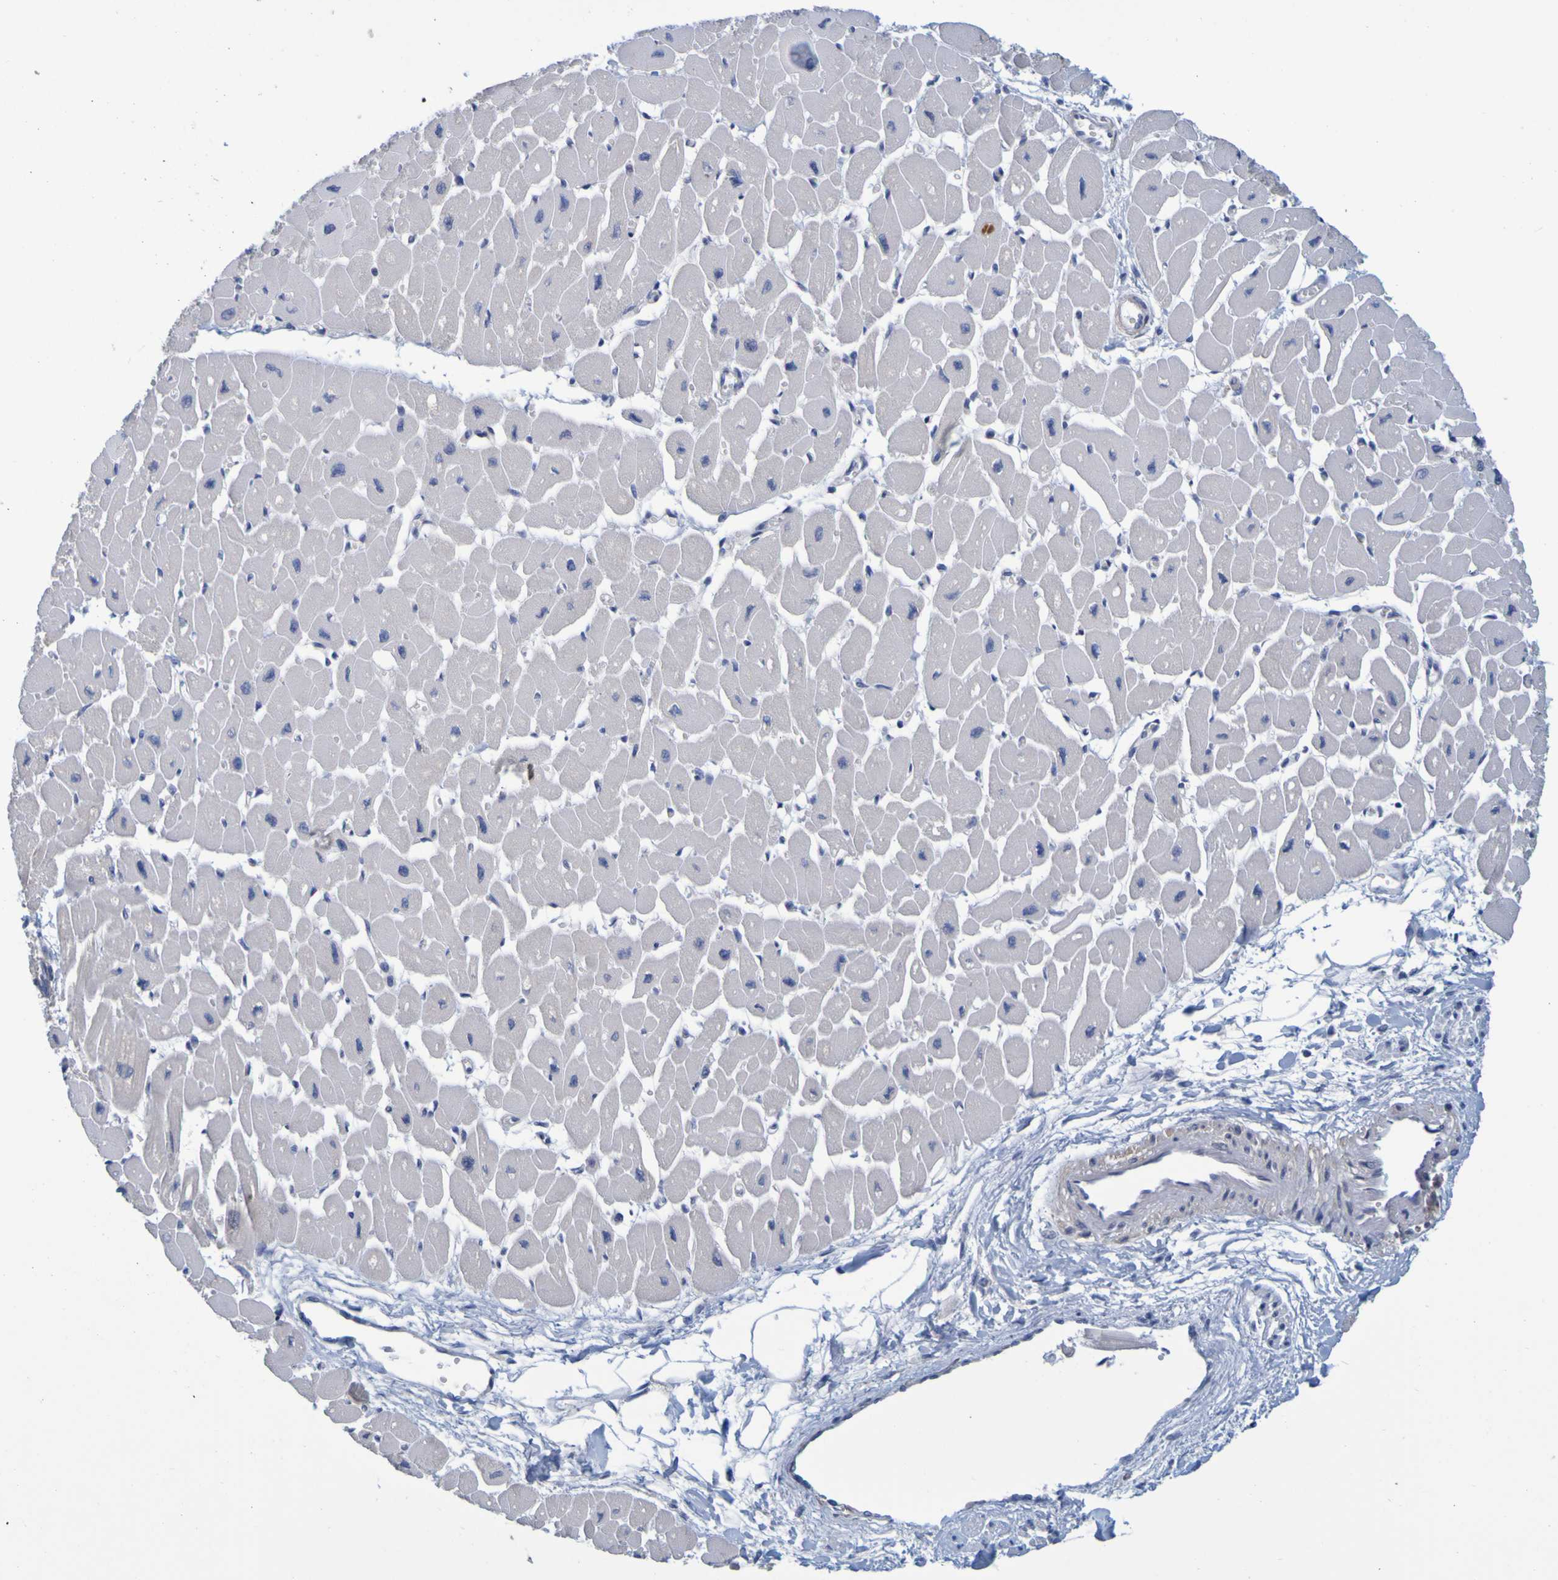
{"staining": {"intensity": "weak", "quantity": "<25%", "location": "cytoplasmic/membranous"}, "tissue": "heart muscle", "cell_type": "Cardiomyocytes", "image_type": "normal", "snomed": [{"axis": "morphology", "description": "Normal tissue, NOS"}, {"axis": "topography", "description": "Heart"}], "caption": "There is no significant expression in cardiomyocytes of heart muscle. (Immunohistochemistry (ihc), brightfield microscopy, high magnification).", "gene": "ENDOU", "patient": {"sex": "female", "age": 54}}